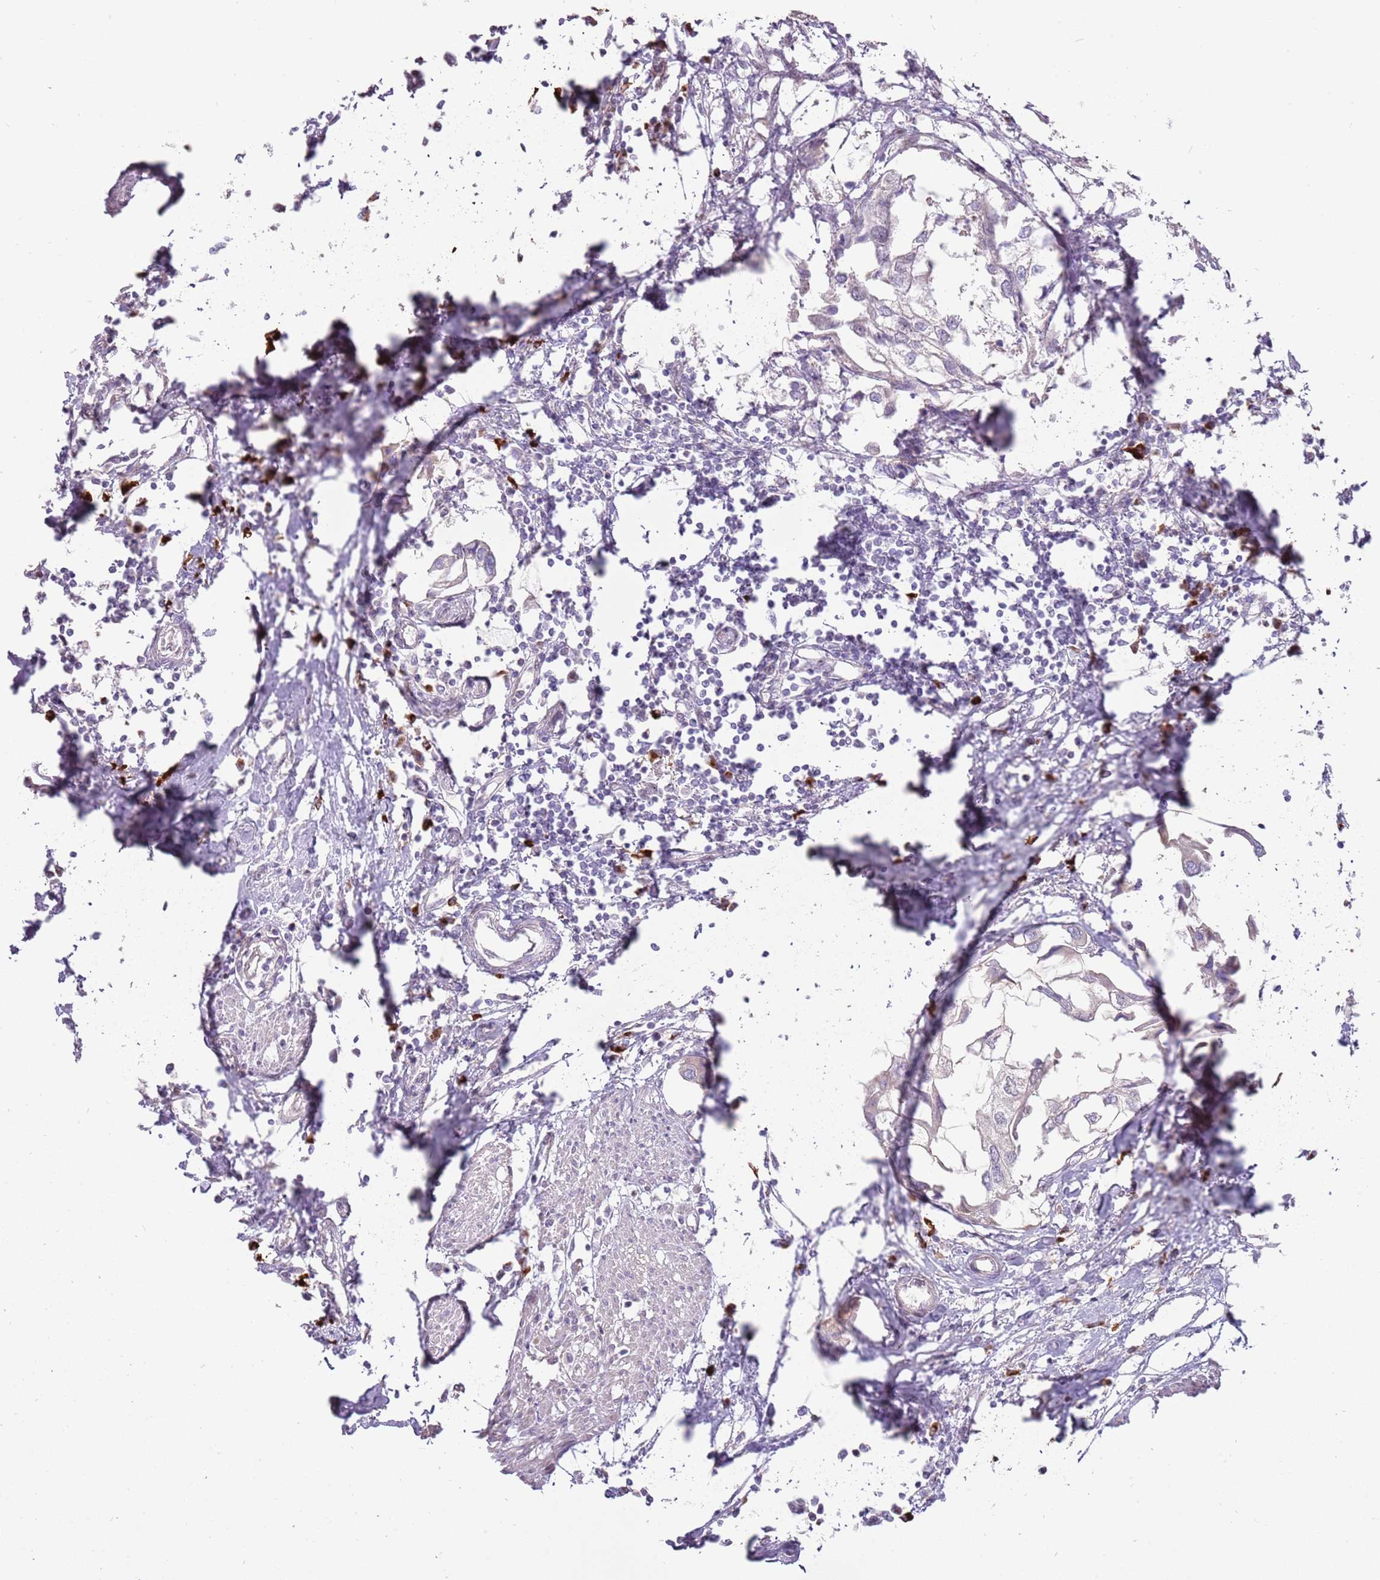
{"staining": {"intensity": "negative", "quantity": "none", "location": "none"}, "tissue": "urothelial cancer", "cell_type": "Tumor cells", "image_type": "cancer", "snomed": [{"axis": "morphology", "description": "Urothelial carcinoma, High grade"}, {"axis": "topography", "description": "Urinary bladder"}], "caption": "The histopathology image demonstrates no significant positivity in tumor cells of urothelial cancer.", "gene": "MCUB", "patient": {"sex": "male", "age": 64}}